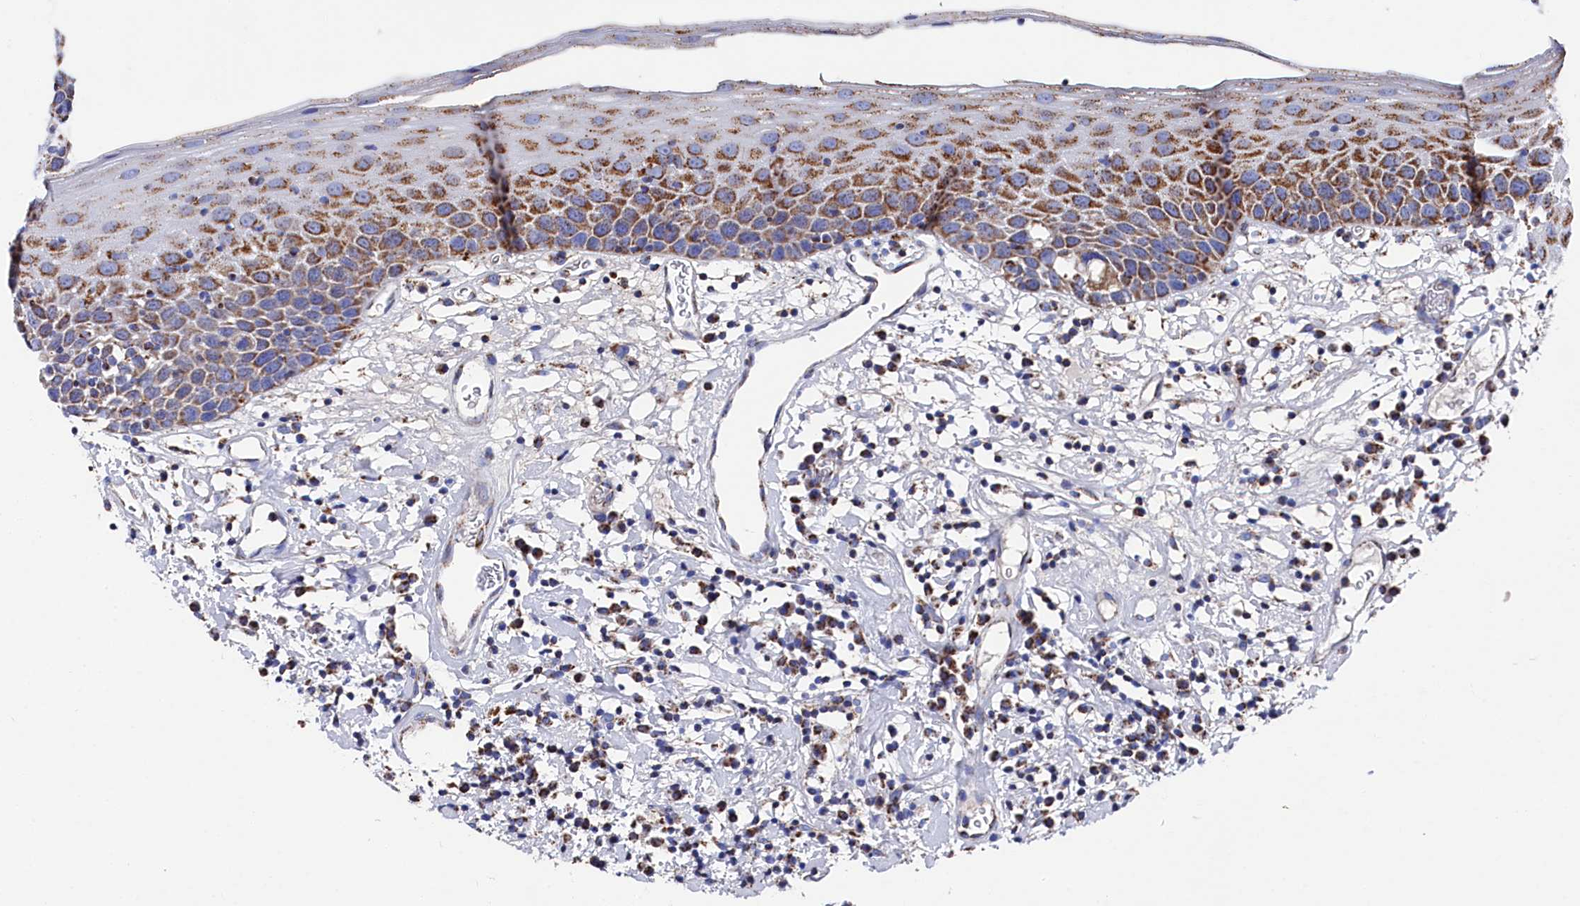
{"staining": {"intensity": "moderate", "quantity": "25%-75%", "location": "cytoplasmic/membranous"}, "tissue": "oral mucosa", "cell_type": "Squamous epithelial cells", "image_type": "normal", "snomed": [{"axis": "morphology", "description": "Normal tissue, NOS"}, {"axis": "topography", "description": "Oral tissue"}], "caption": "The histopathology image shows staining of benign oral mucosa, revealing moderate cytoplasmic/membranous protein positivity (brown color) within squamous epithelial cells.", "gene": "MMAB", "patient": {"sex": "male", "age": 74}}